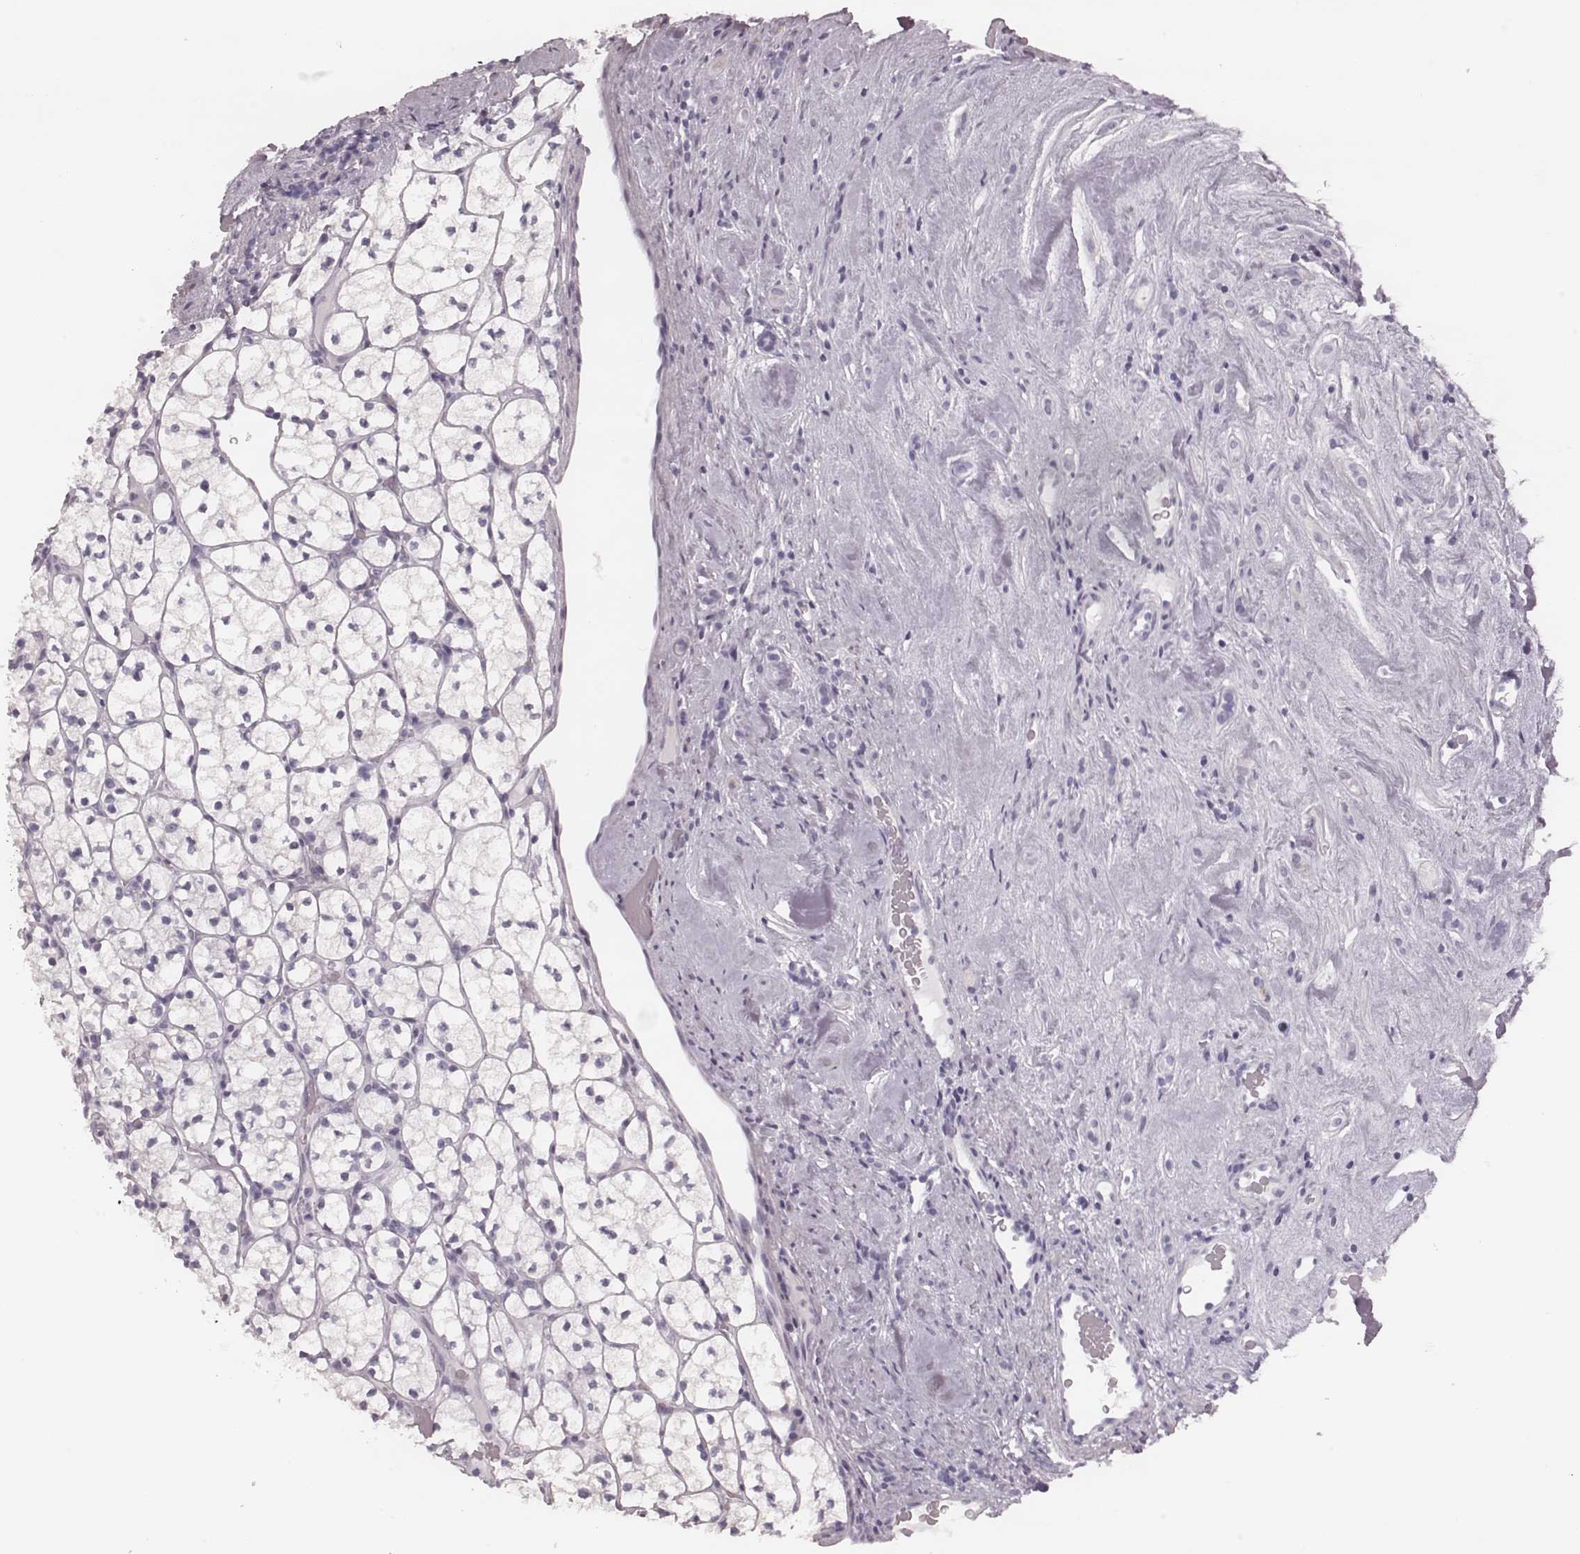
{"staining": {"intensity": "negative", "quantity": "none", "location": "none"}, "tissue": "renal cancer", "cell_type": "Tumor cells", "image_type": "cancer", "snomed": [{"axis": "morphology", "description": "Adenocarcinoma, NOS"}, {"axis": "topography", "description": "Kidney"}], "caption": "The histopathology image demonstrates no staining of tumor cells in renal cancer (adenocarcinoma).", "gene": "KRT74", "patient": {"sex": "female", "age": 89}}